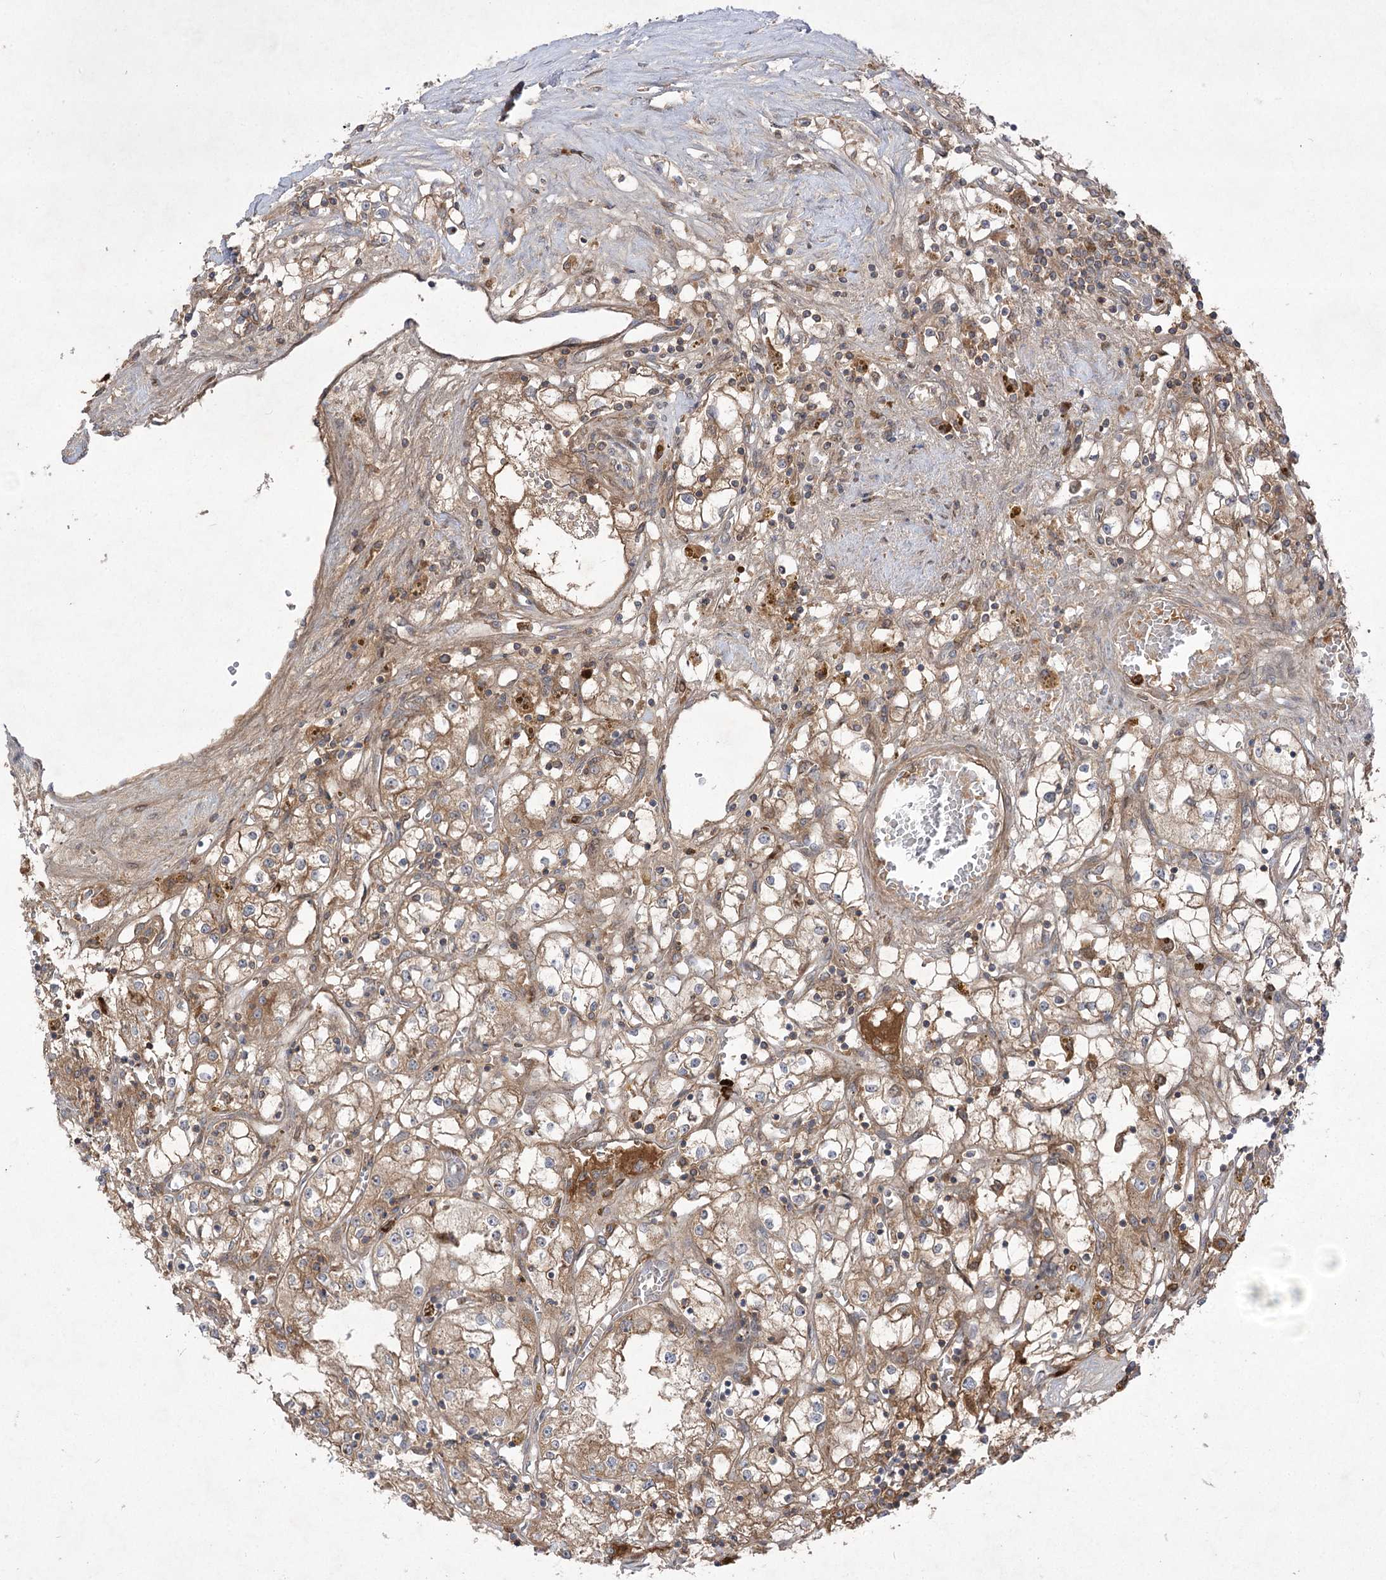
{"staining": {"intensity": "weak", "quantity": ">75%", "location": "cytoplasmic/membranous"}, "tissue": "renal cancer", "cell_type": "Tumor cells", "image_type": "cancer", "snomed": [{"axis": "morphology", "description": "Adenocarcinoma, NOS"}, {"axis": "topography", "description": "Kidney"}], "caption": "Immunohistochemical staining of human renal adenocarcinoma exhibits low levels of weak cytoplasmic/membranous protein positivity in approximately >75% of tumor cells.", "gene": "PLEKHA5", "patient": {"sex": "male", "age": 56}}